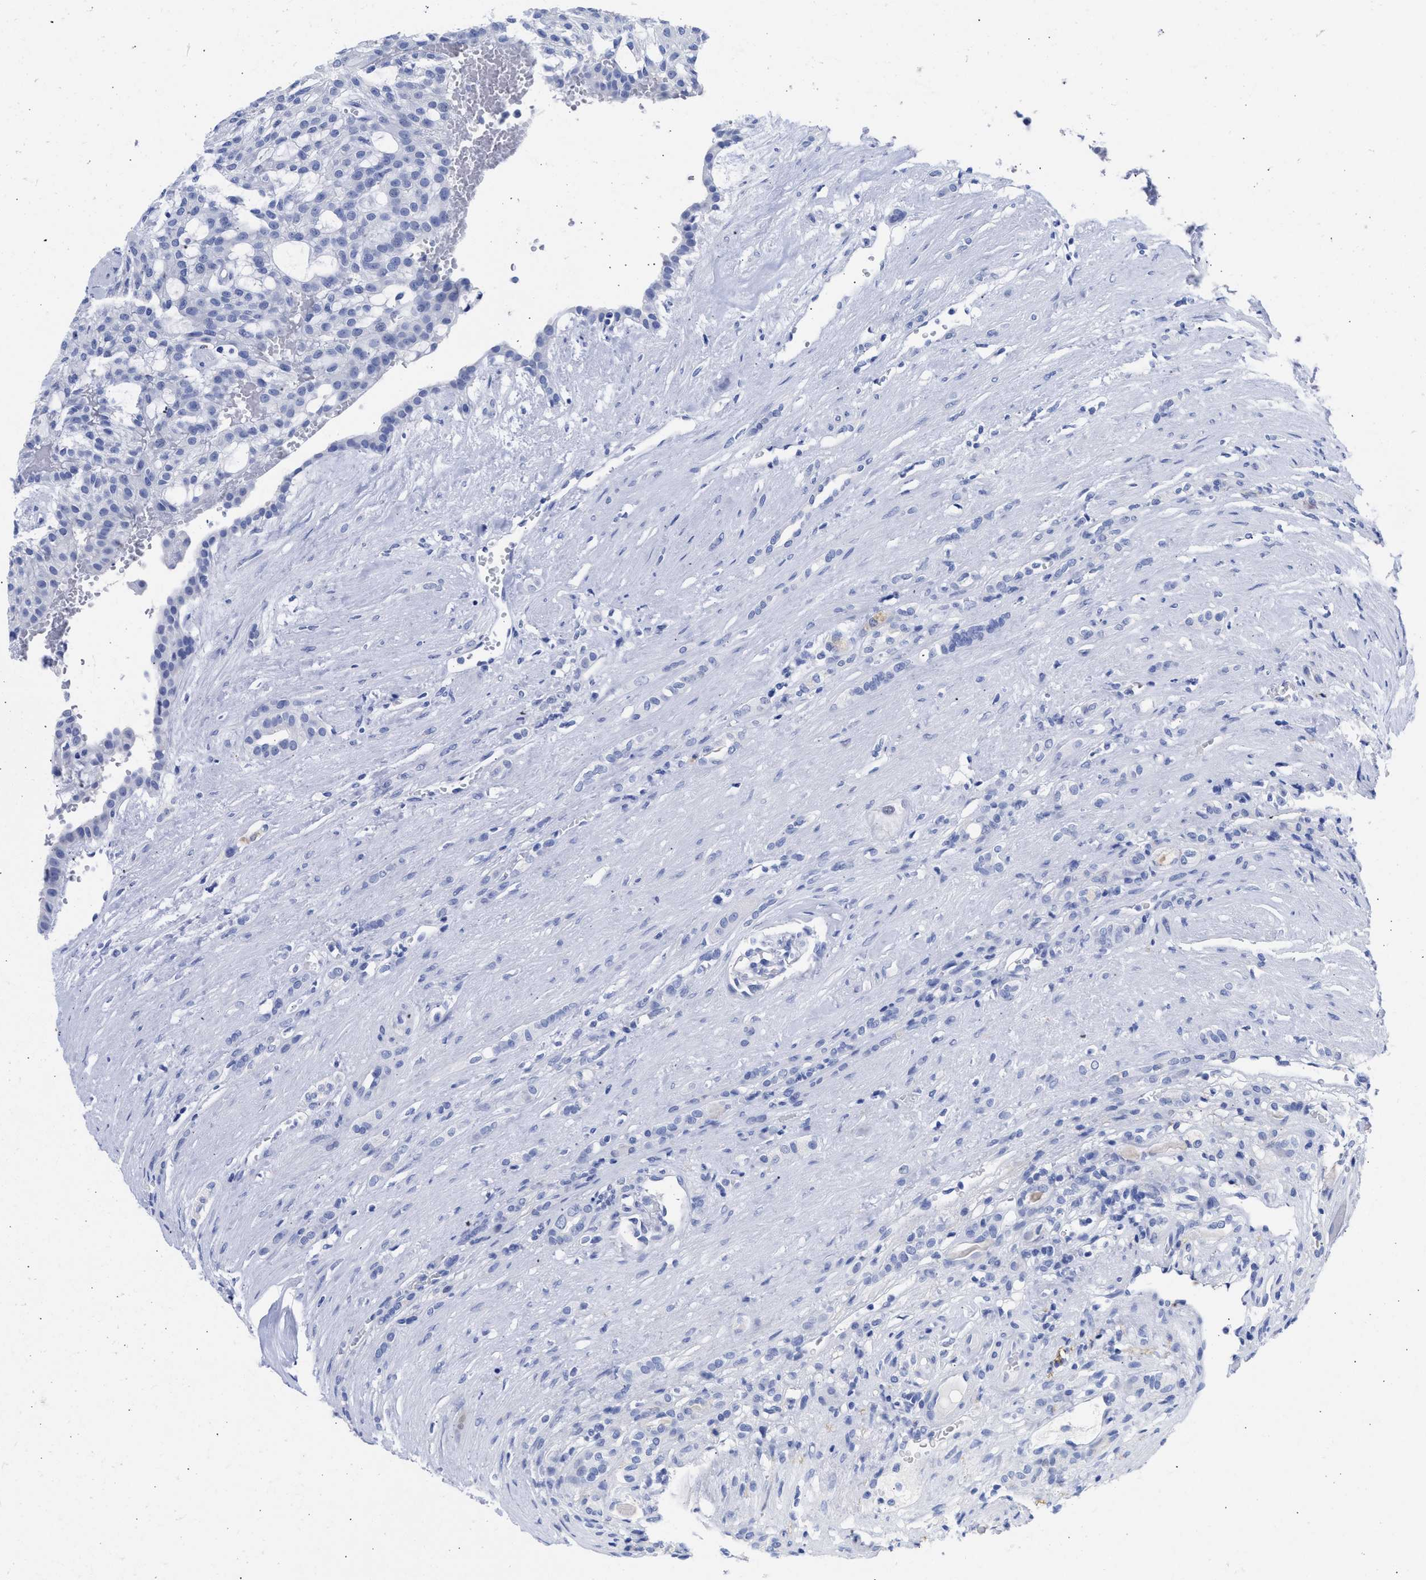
{"staining": {"intensity": "negative", "quantity": "none", "location": "none"}, "tissue": "renal cancer", "cell_type": "Tumor cells", "image_type": "cancer", "snomed": [{"axis": "morphology", "description": "Adenocarcinoma, NOS"}, {"axis": "topography", "description": "Kidney"}], "caption": "The immunohistochemistry histopathology image has no significant staining in tumor cells of adenocarcinoma (renal) tissue.", "gene": "NCAM1", "patient": {"sex": "male", "age": 63}}